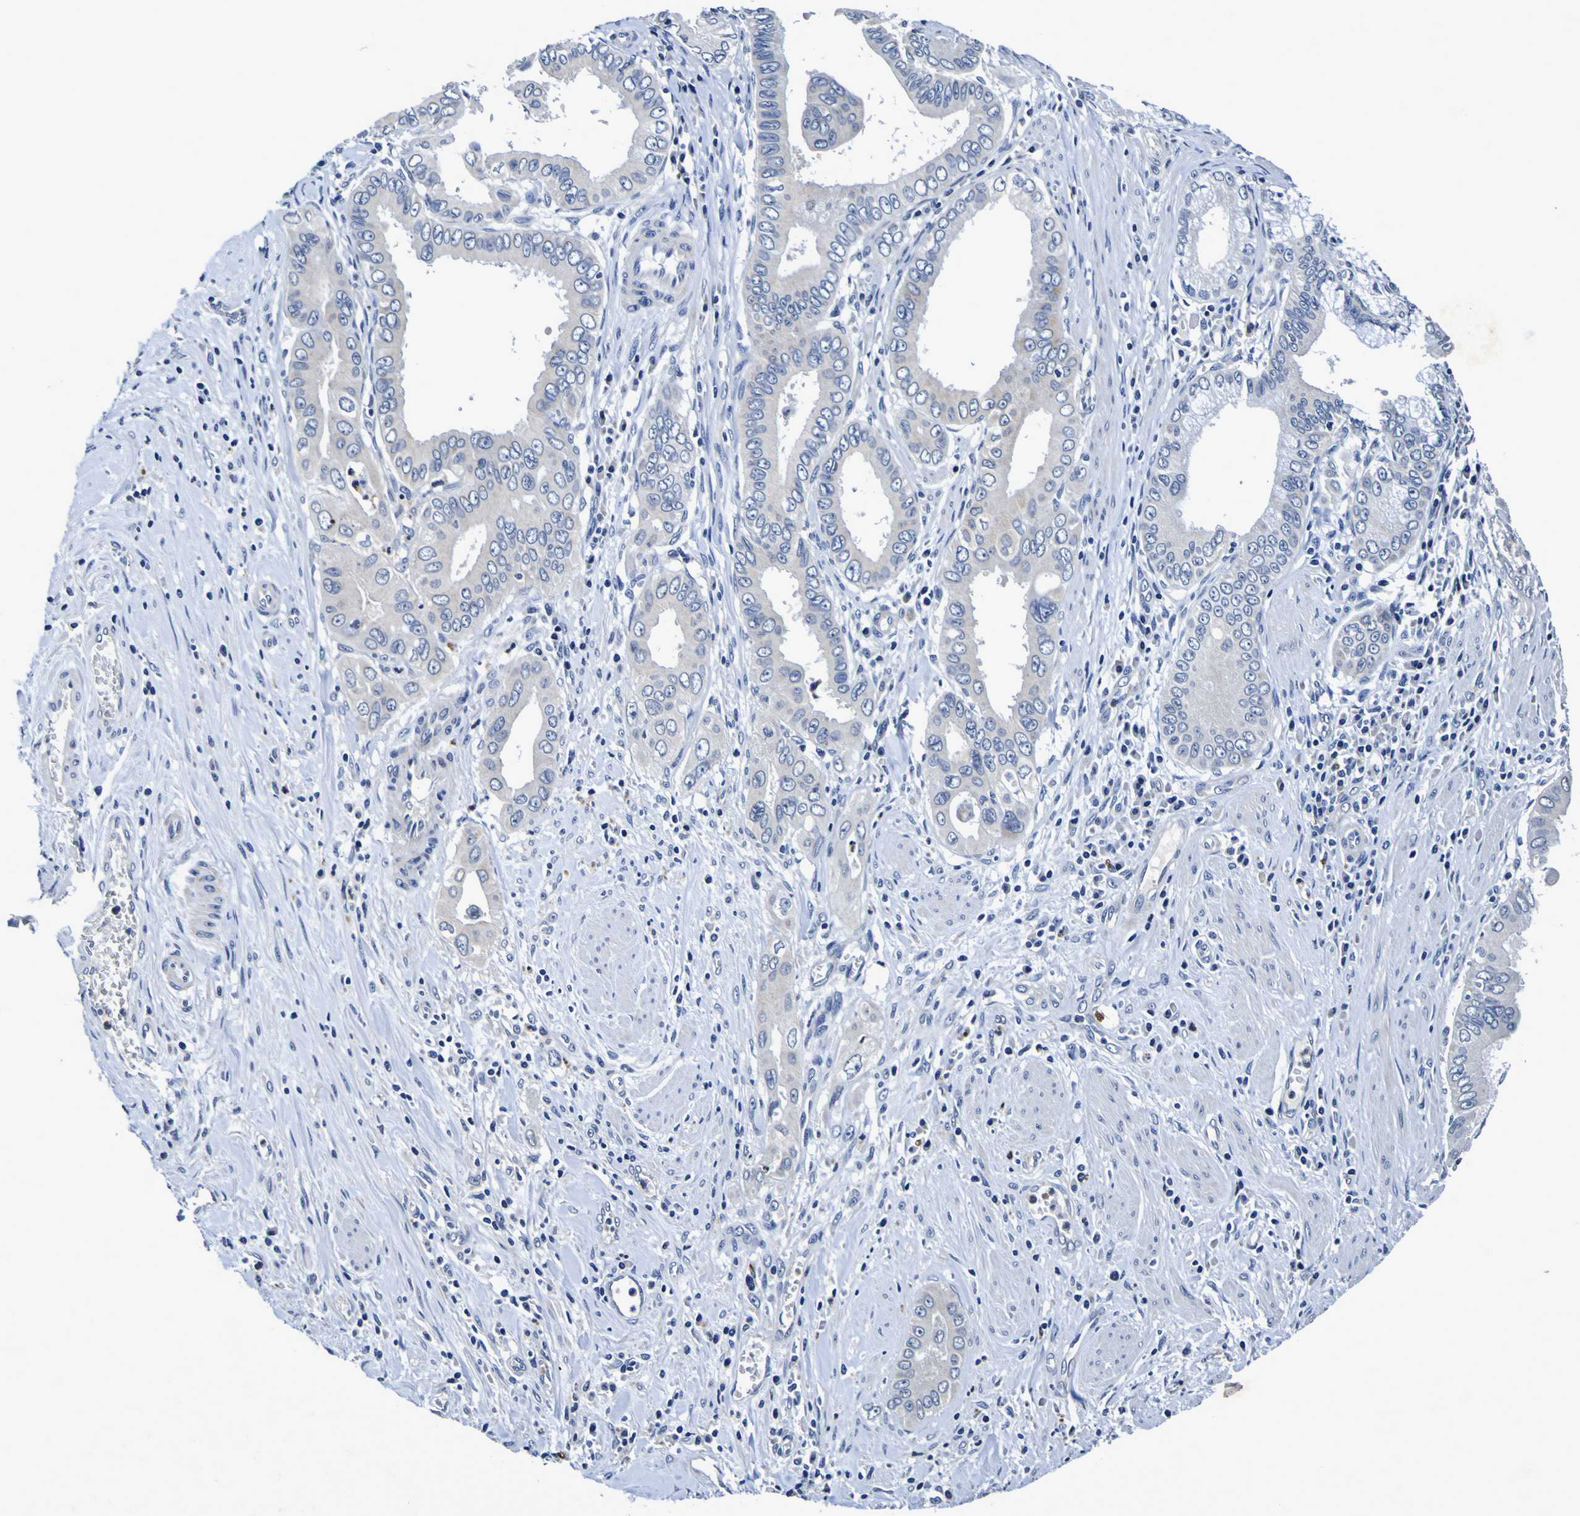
{"staining": {"intensity": "negative", "quantity": "none", "location": "none"}, "tissue": "pancreatic cancer", "cell_type": "Tumor cells", "image_type": "cancer", "snomed": [{"axis": "morphology", "description": "Normal tissue, NOS"}, {"axis": "topography", "description": "Lymph node"}], "caption": "DAB immunohistochemical staining of human pancreatic cancer reveals no significant staining in tumor cells. (Brightfield microscopy of DAB immunohistochemistry at high magnification).", "gene": "PANK4", "patient": {"sex": "male", "age": 50}}